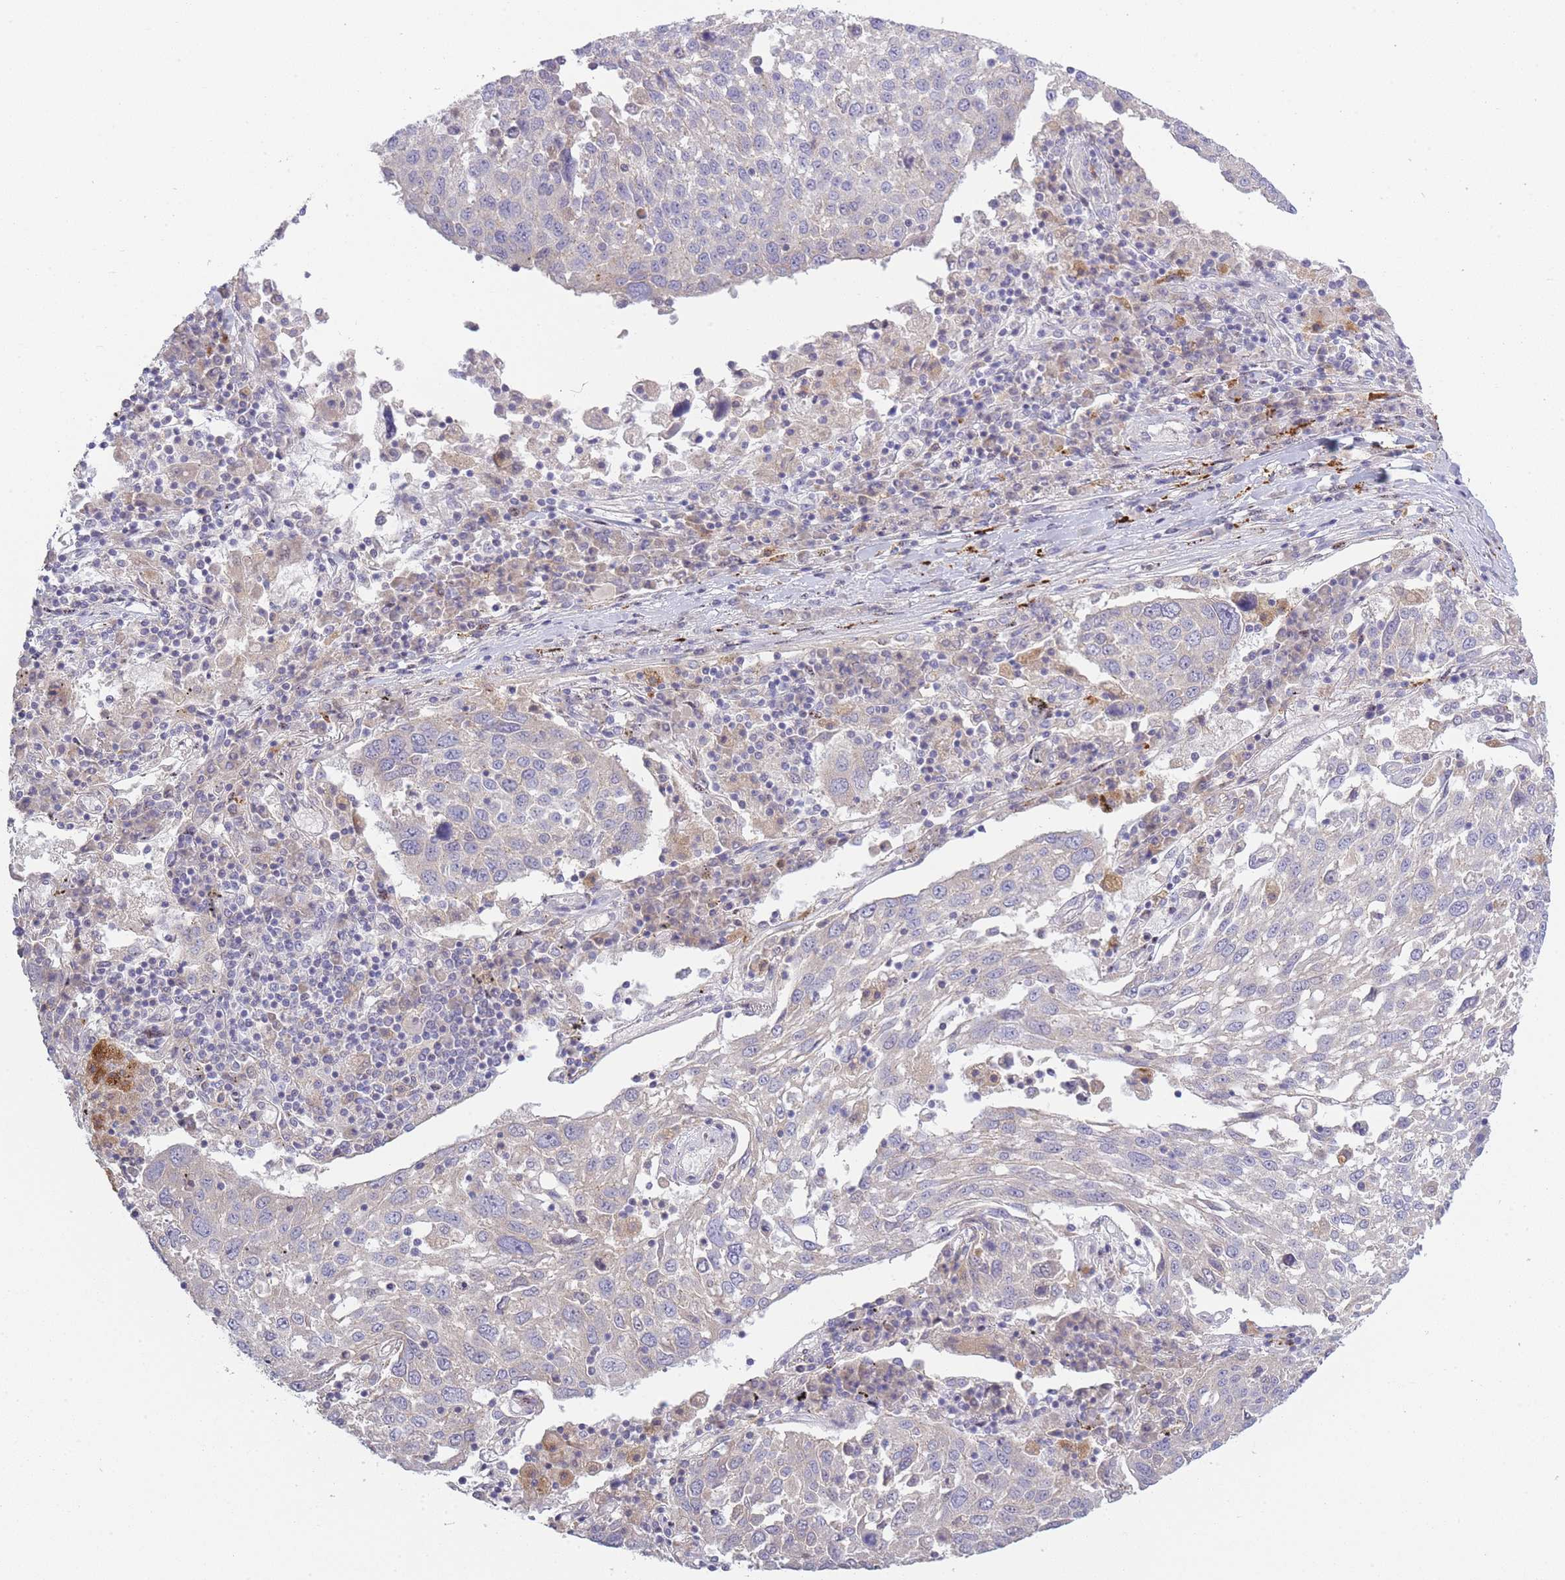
{"staining": {"intensity": "negative", "quantity": "none", "location": "none"}, "tissue": "lung cancer", "cell_type": "Tumor cells", "image_type": "cancer", "snomed": [{"axis": "morphology", "description": "Squamous cell carcinoma, NOS"}, {"axis": "topography", "description": "Lung"}], "caption": "The image exhibits no significant positivity in tumor cells of lung squamous cell carcinoma.", "gene": "TRIM61", "patient": {"sex": "male", "age": 65}}